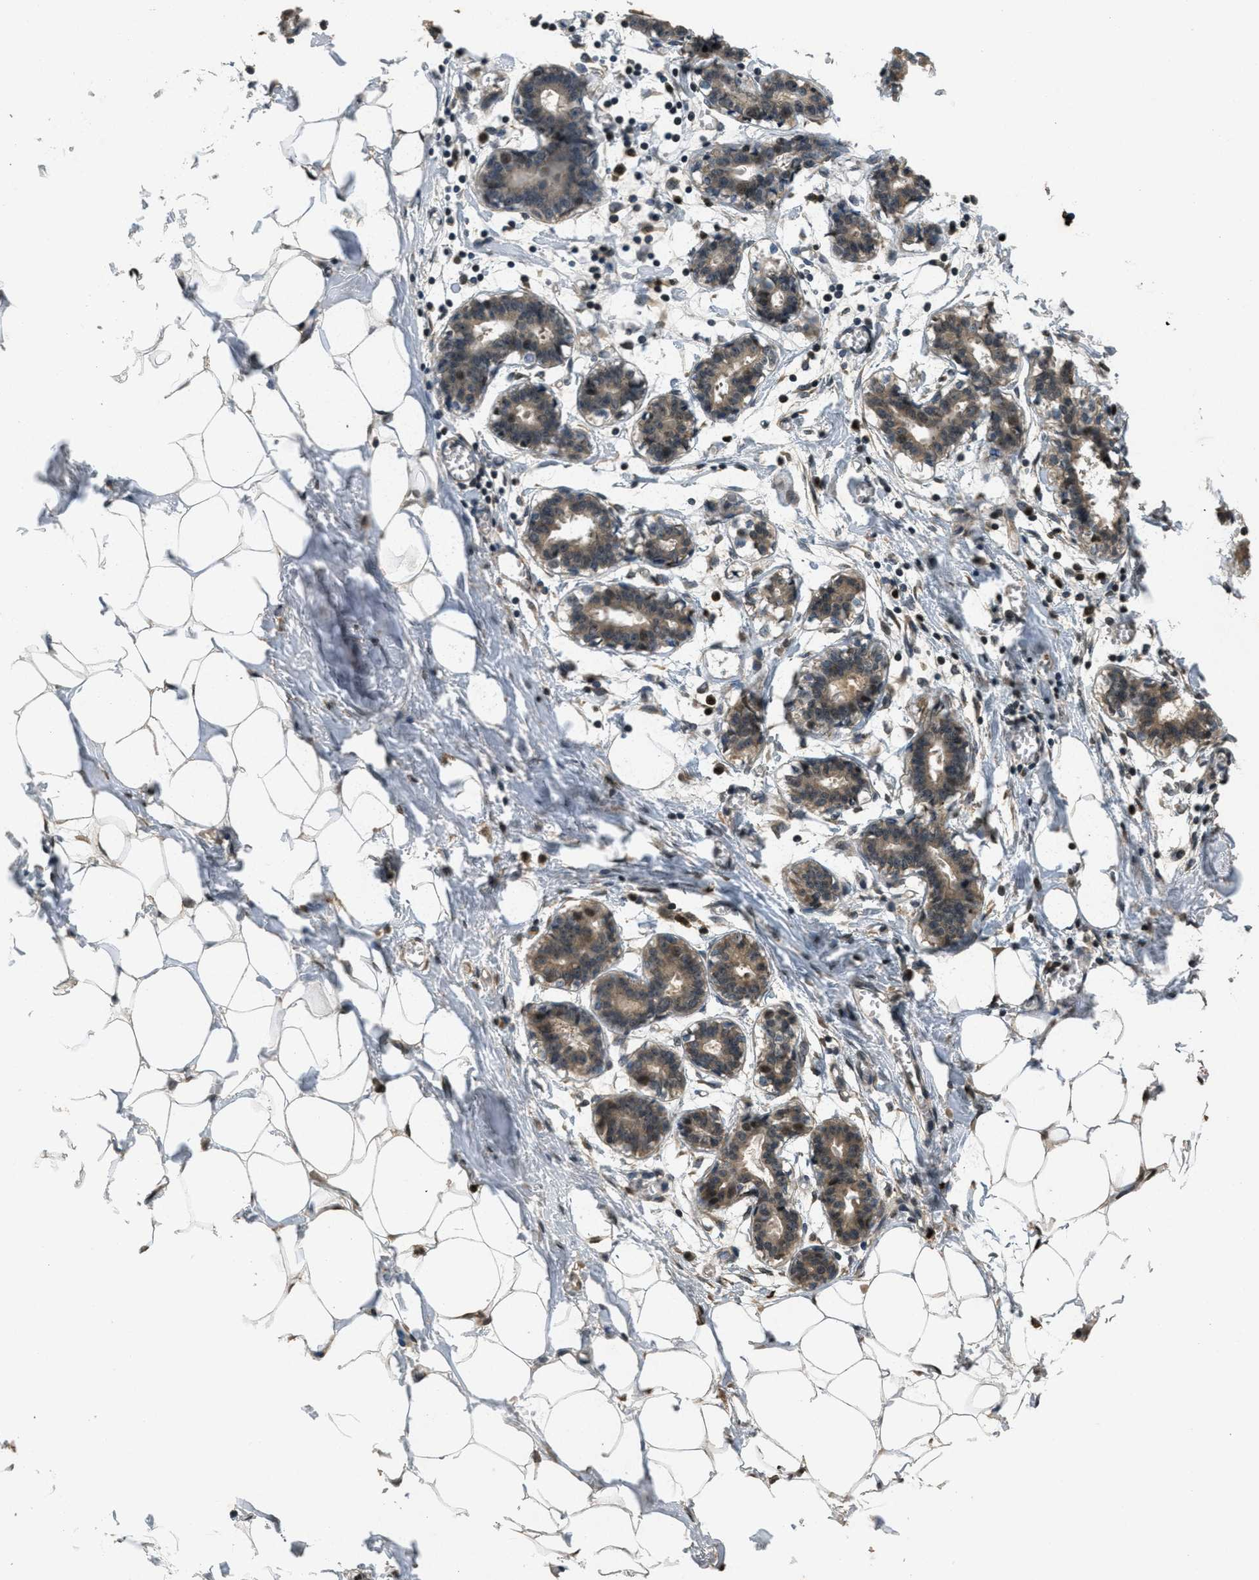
{"staining": {"intensity": "weak", "quantity": "25%-75%", "location": "cytoplasmic/membranous"}, "tissue": "breast", "cell_type": "Adipocytes", "image_type": "normal", "snomed": [{"axis": "morphology", "description": "Normal tissue, NOS"}, {"axis": "topography", "description": "Breast"}], "caption": "Breast stained for a protein (brown) displays weak cytoplasmic/membranous positive positivity in about 25%-75% of adipocytes.", "gene": "ATG7", "patient": {"sex": "female", "age": 27}}